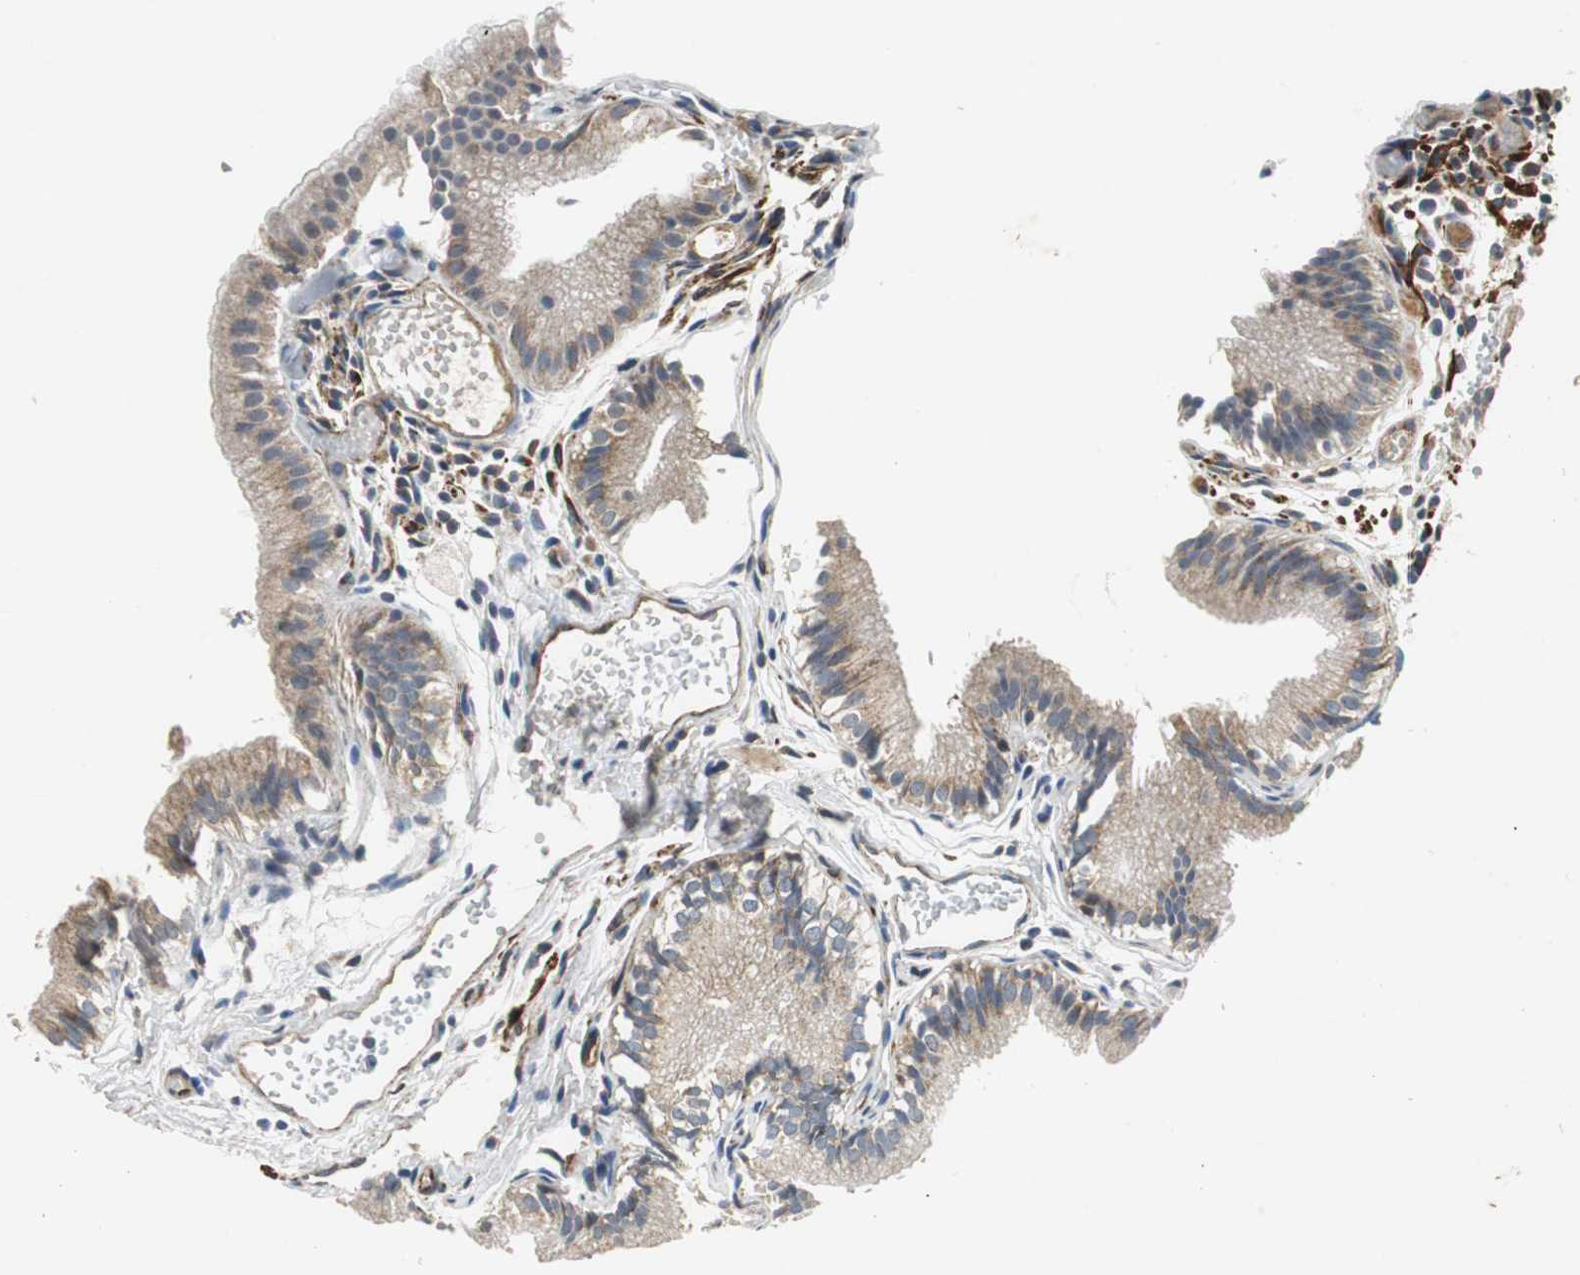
{"staining": {"intensity": "weak", "quantity": ">75%", "location": "cytoplasmic/membranous"}, "tissue": "gallbladder", "cell_type": "Glandular cells", "image_type": "normal", "snomed": [{"axis": "morphology", "description": "Normal tissue, NOS"}, {"axis": "topography", "description": "Gallbladder"}], "caption": "This is an image of immunohistochemistry (IHC) staining of benign gallbladder, which shows weak staining in the cytoplasmic/membranous of glandular cells.", "gene": "ISCU", "patient": {"sex": "female", "age": 26}}